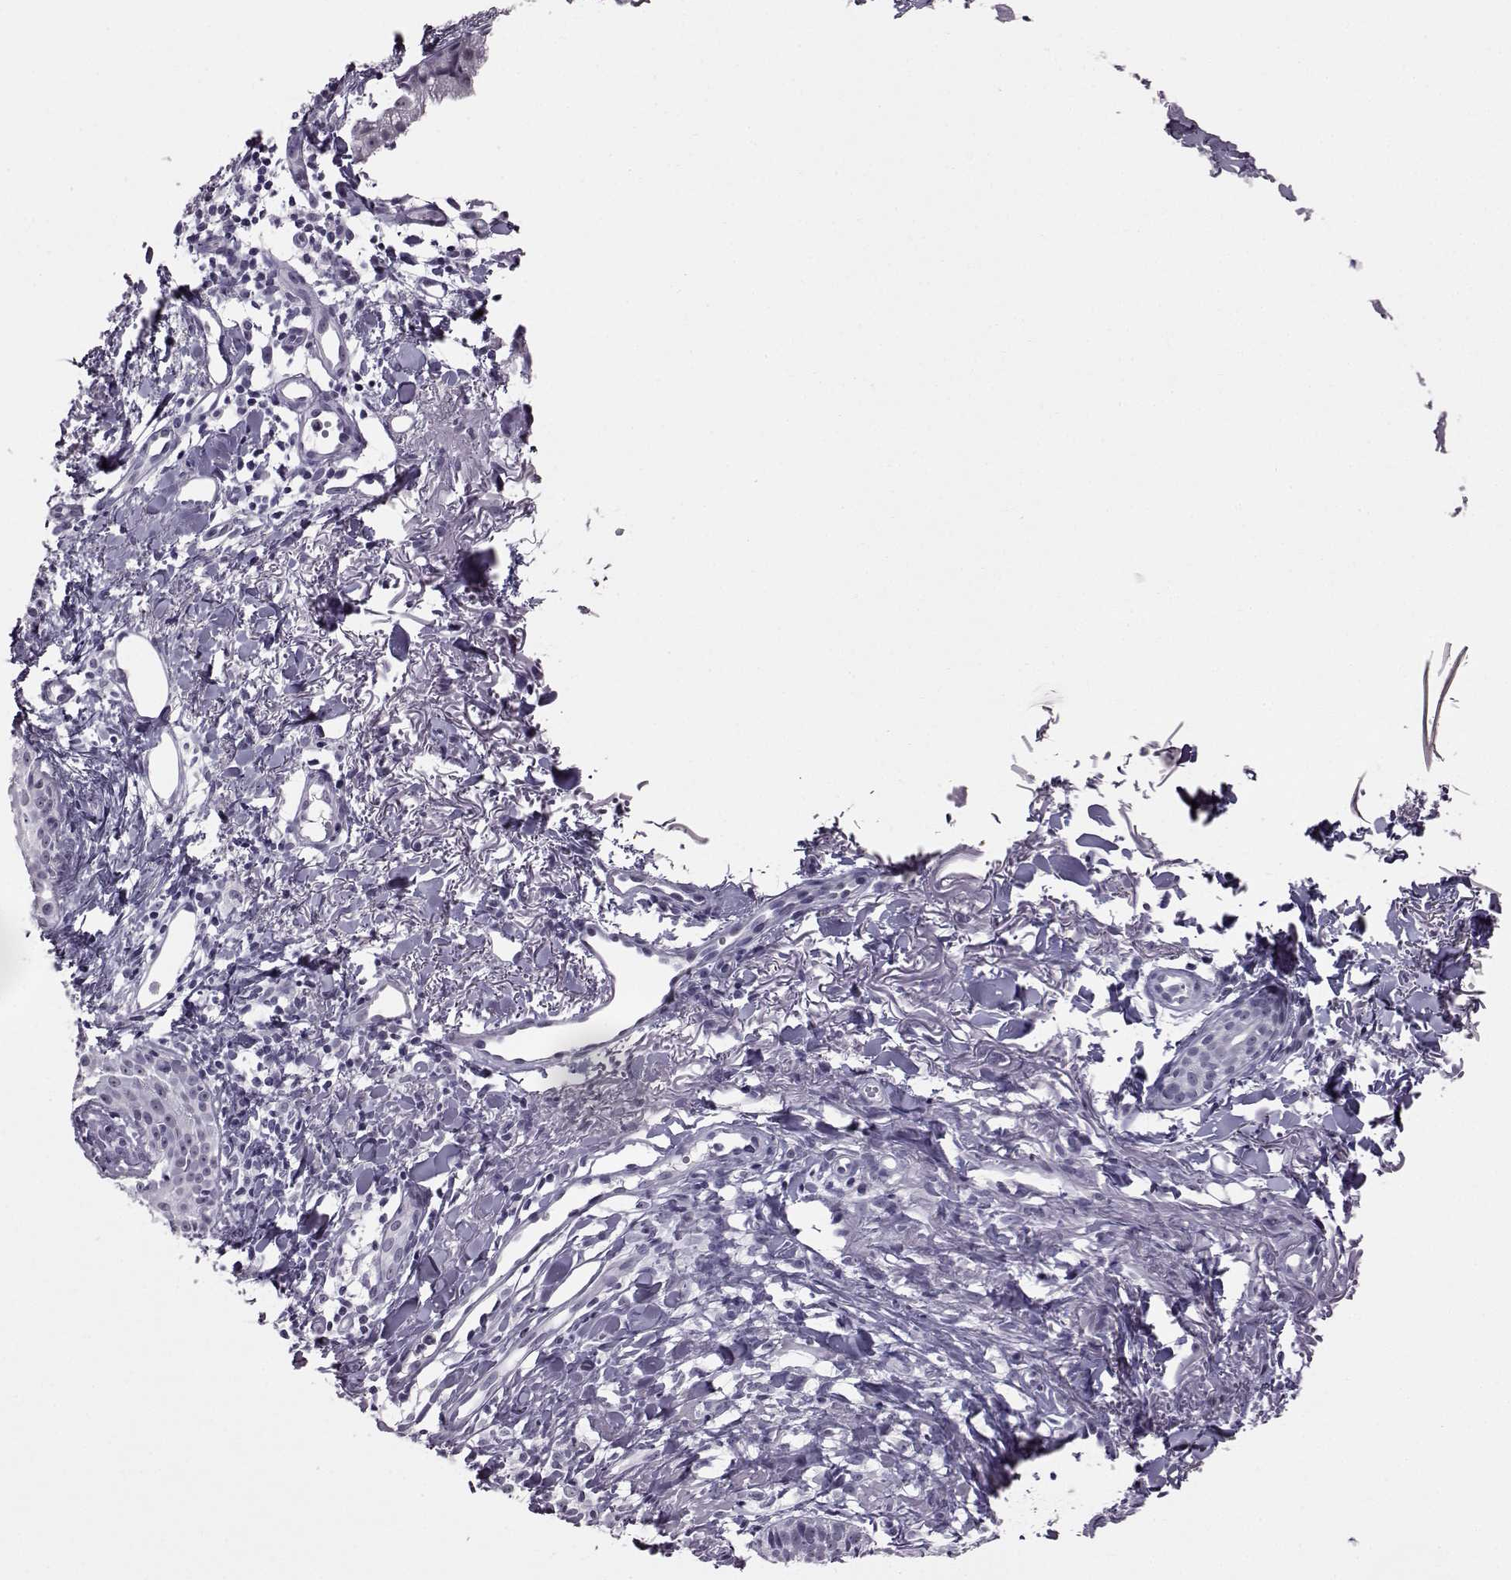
{"staining": {"intensity": "negative", "quantity": "none", "location": "none"}, "tissue": "skin cancer", "cell_type": "Tumor cells", "image_type": "cancer", "snomed": [{"axis": "morphology", "description": "Basal cell carcinoma"}, {"axis": "topography", "description": "Skin"}], "caption": "High power microscopy histopathology image of an immunohistochemistry histopathology image of skin cancer, revealing no significant expression in tumor cells. (Brightfield microscopy of DAB (3,3'-diaminobenzidine) immunohistochemistry at high magnification).", "gene": "ADGRG2", "patient": {"sex": "male", "age": 72}}